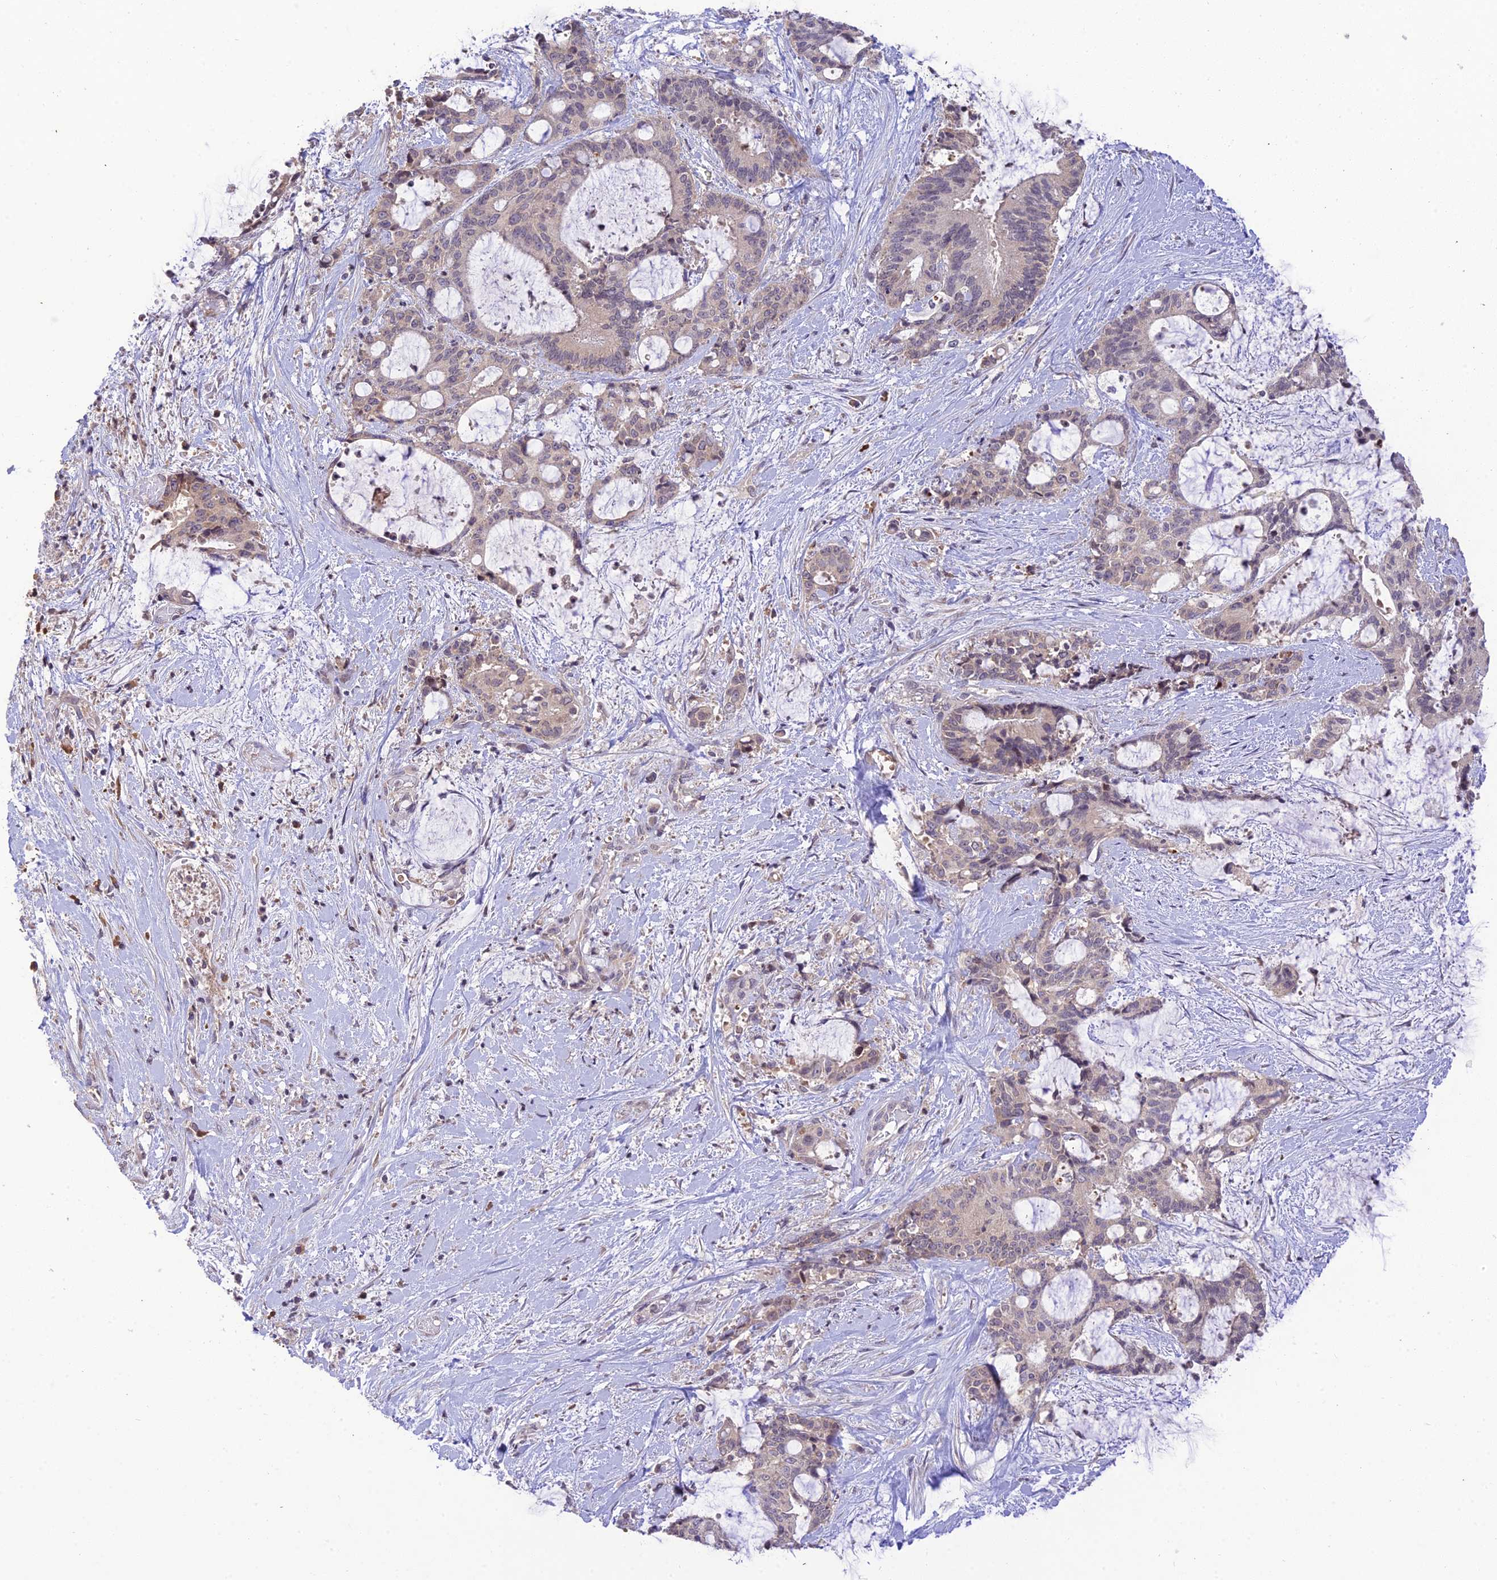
{"staining": {"intensity": "negative", "quantity": "none", "location": "none"}, "tissue": "liver cancer", "cell_type": "Tumor cells", "image_type": "cancer", "snomed": [{"axis": "morphology", "description": "Normal tissue, NOS"}, {"axis": "morphology", "description": "Cholangiocarcinoma"}, {"axis": "topography", "description": "Liver"}, {"axis": "topography", "description": "Peripheral nerve tissue"}], "caption": "IHC photomicrograph of neoplastic tissue: human liver cholangiocarcinoma stained with DAB exhibits no significant protein expression in tumor cells.", "gene": "TEKT1", "patient": {"sex": "female", "age": 73}}